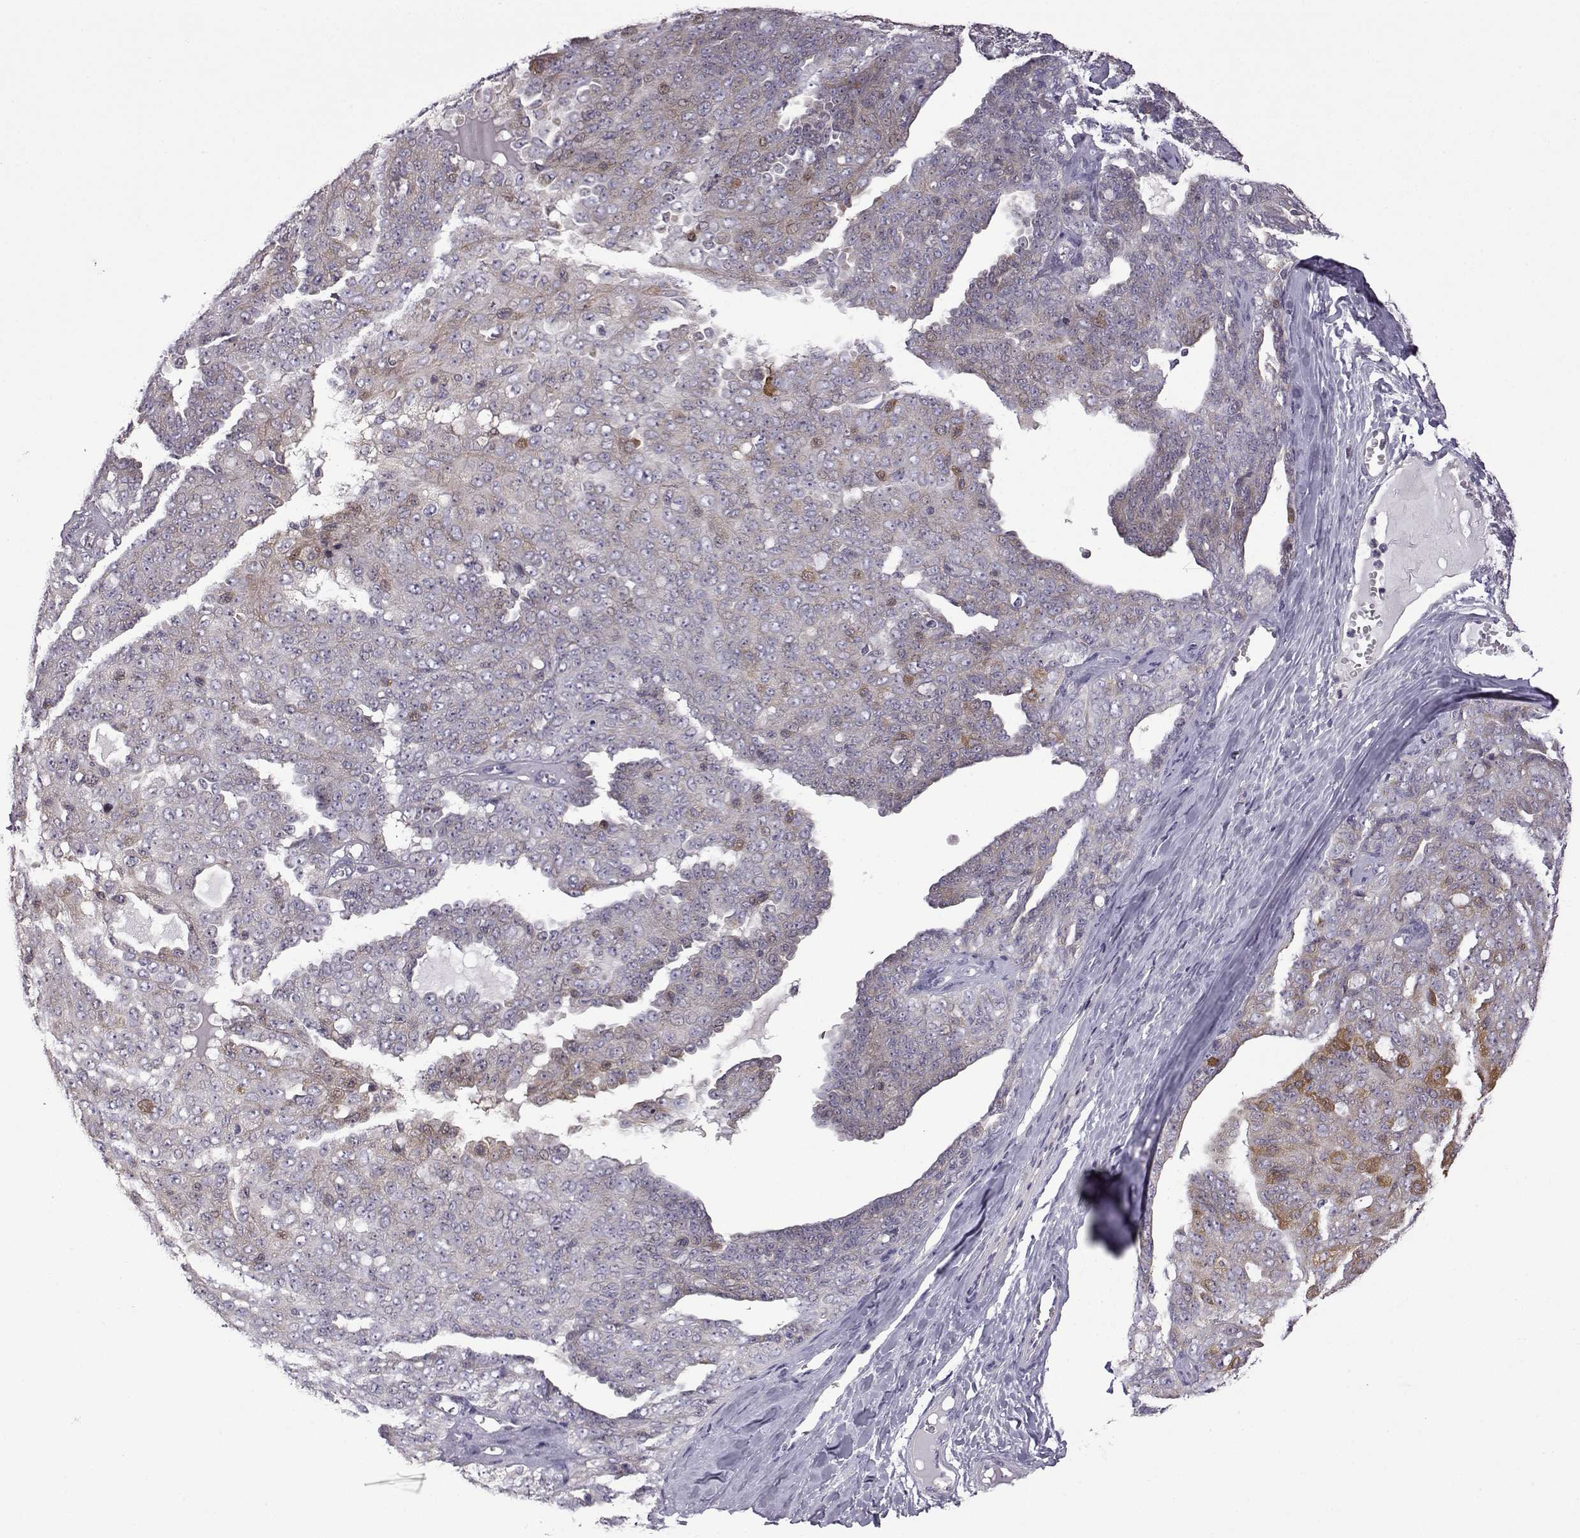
{"staining": {"intensity": "negative", "quantity": "none", "location": "none"}, "tissue": "ovarian cancer", "cell_type": "Tumor cells", "image_type": "cancer", "snomed": [{"axis": "morphology", "description": "Cystadenocarcinoma, serous, NOS"}, {"axis": "topography", "description": "Ovary"}], "caption": "Human ovarian cancer stained for a protein using immunohistochemistry (IHC) displays no staining in tumor cells.", "gene": "VGF", "patient": {"sex": "female", "age": 71}}